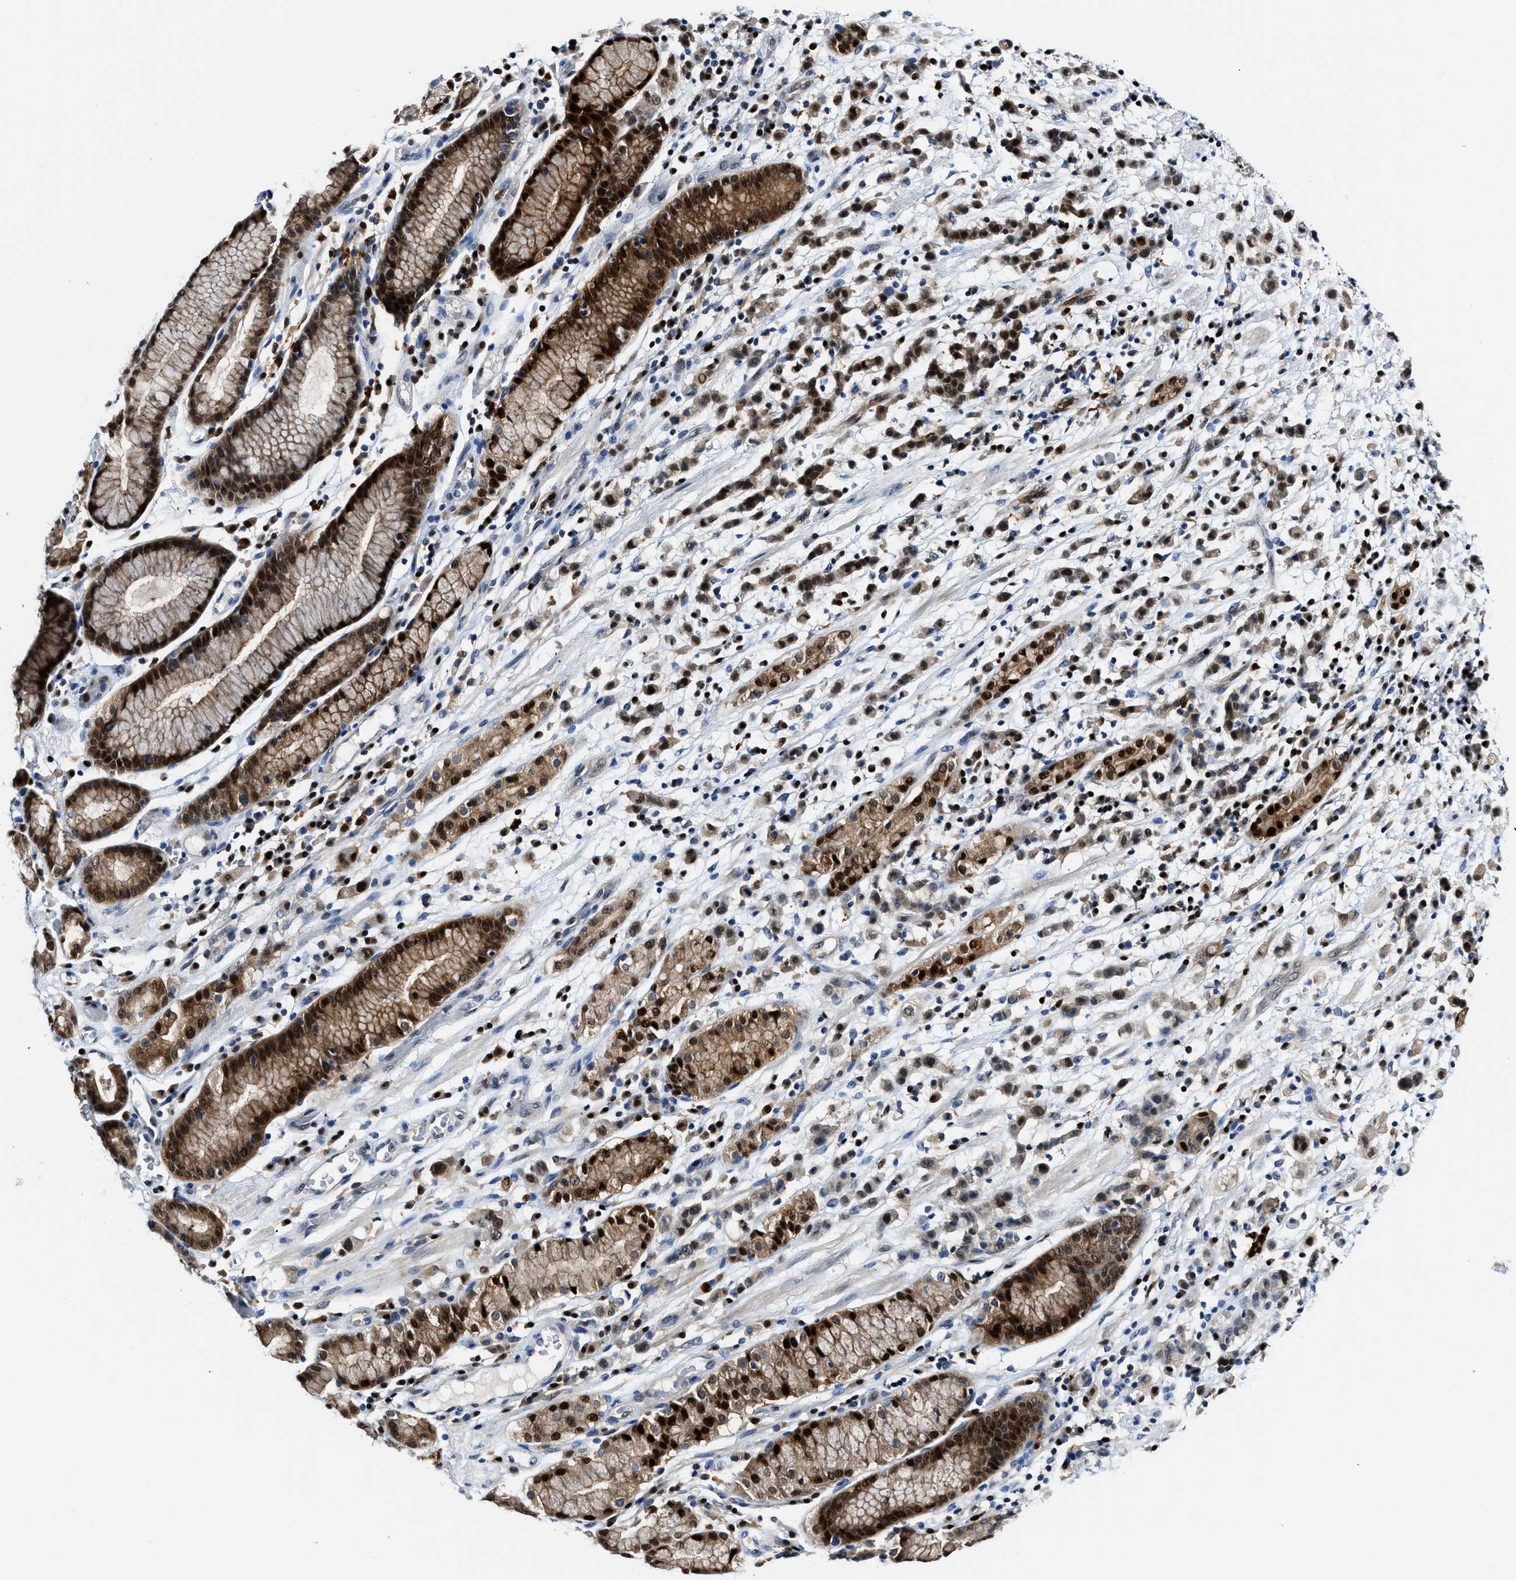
{"staining": {"intensity": "strong", "quantity": ">75%", "location": "nuclear"}, "tissue": "stomach cancer", "cell_type": "Tumor cells", "image_type": "cancer", "snomed": [{"axis": "morphology", "description": "Adenocarcinoma, NOS"}, {"axis": "topography", "description": "Stomach, lower"}], "caption": "This photomicrograph reveals stomach adenocarcinoma stained with IHC to label a protein in brown. The nuclear of tumor cells show strong positivity for the protein. Nuclei are counter-stained blue.", "gene": "LTA4H", "patient": {"sex": "male", "age": 88}}